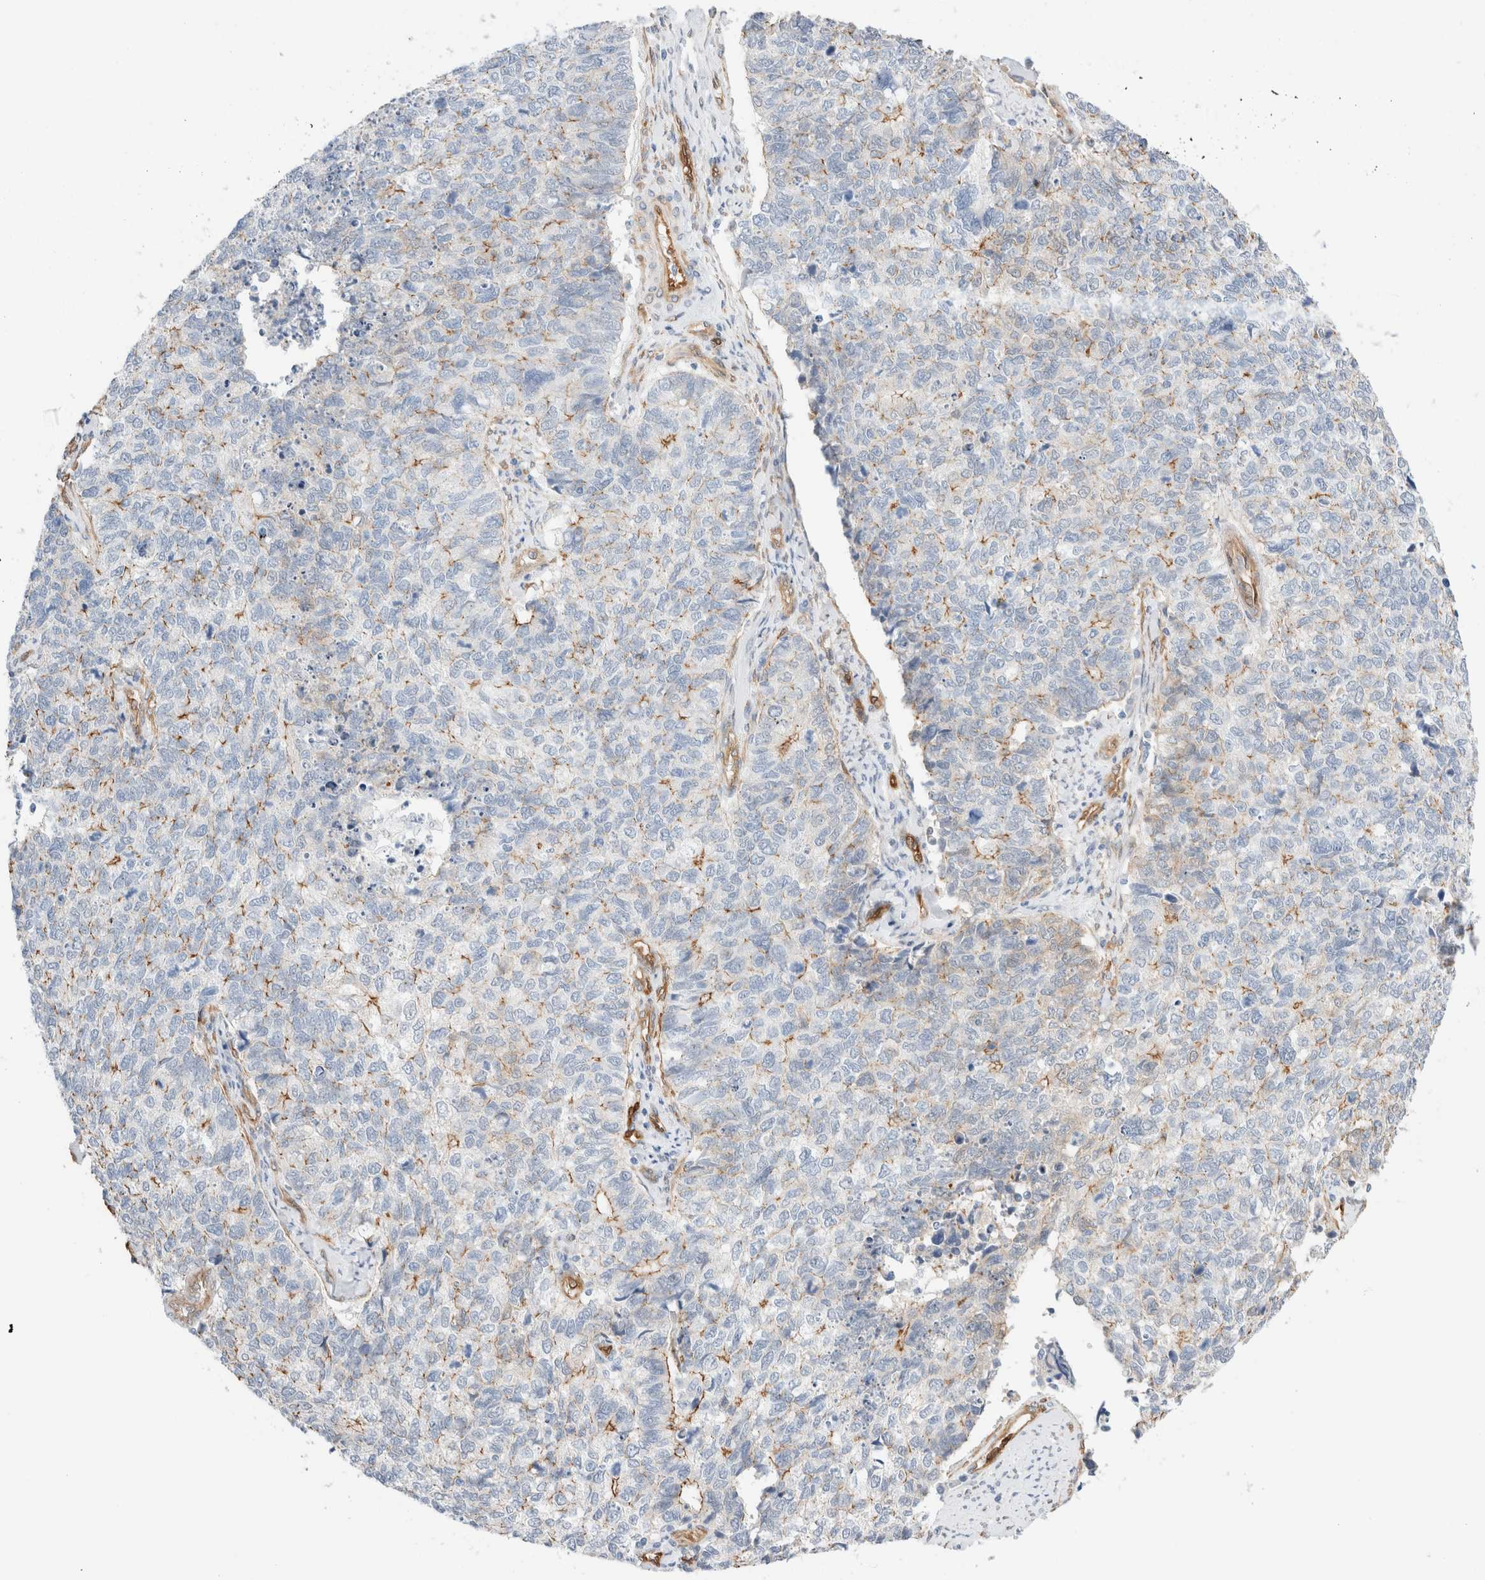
{"staining": {"intensity": "moderate", "quantity": "<25%", "location": "cytoplasmic/membranous"}, "tissue": "cervical cancer", "cell_type": "Tumor cells", "image_type": "cancer", "snomed": [{"axis": "morphology", "description": "Squamous cell carcinoma, NOS"}, {"axis": "topography", "description": "Cervix"}], "caption": "Protein staining reveals moderate cytoplasmic/membranous expression in approximately <25% of tumor cells in cervical cancer.", "gene": "LMCD1", "patient": {"sex": "female", "age": 63}}